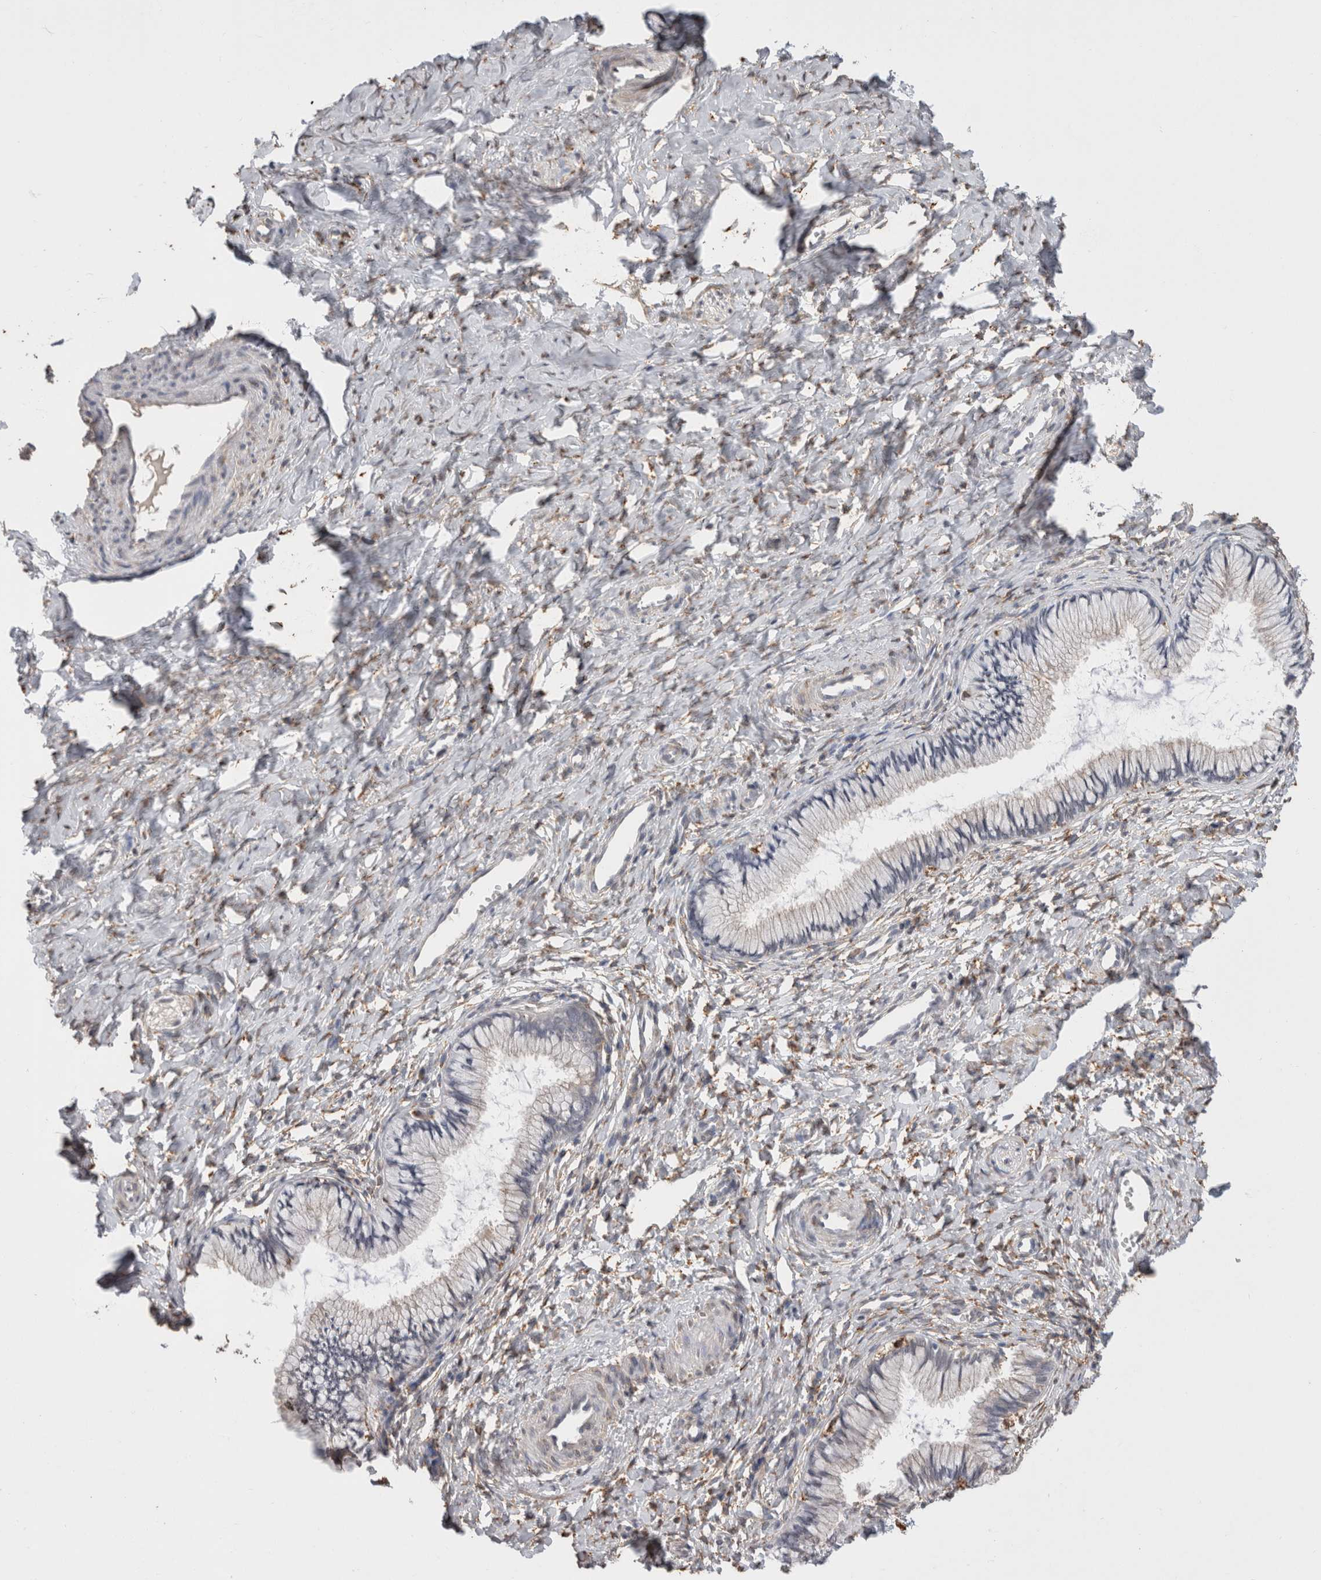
{"staining": {"intensity": "negative", "quantity": "none", "location": "none"}, "tissue": "cervix", "cell_type": "Glandular cells", "image_type": "normal", "snomed": [{"axis": "morphology", "description": "Normal tissue, NOS"}, {"axis": "topography", "description": "Cervix"}], "caption": "Micrograph shows no significant protein expression in glandular cells of unremarkable cervix.", "gene": "LRPAP1", "patient": {"sex": "female", "age": 27}}